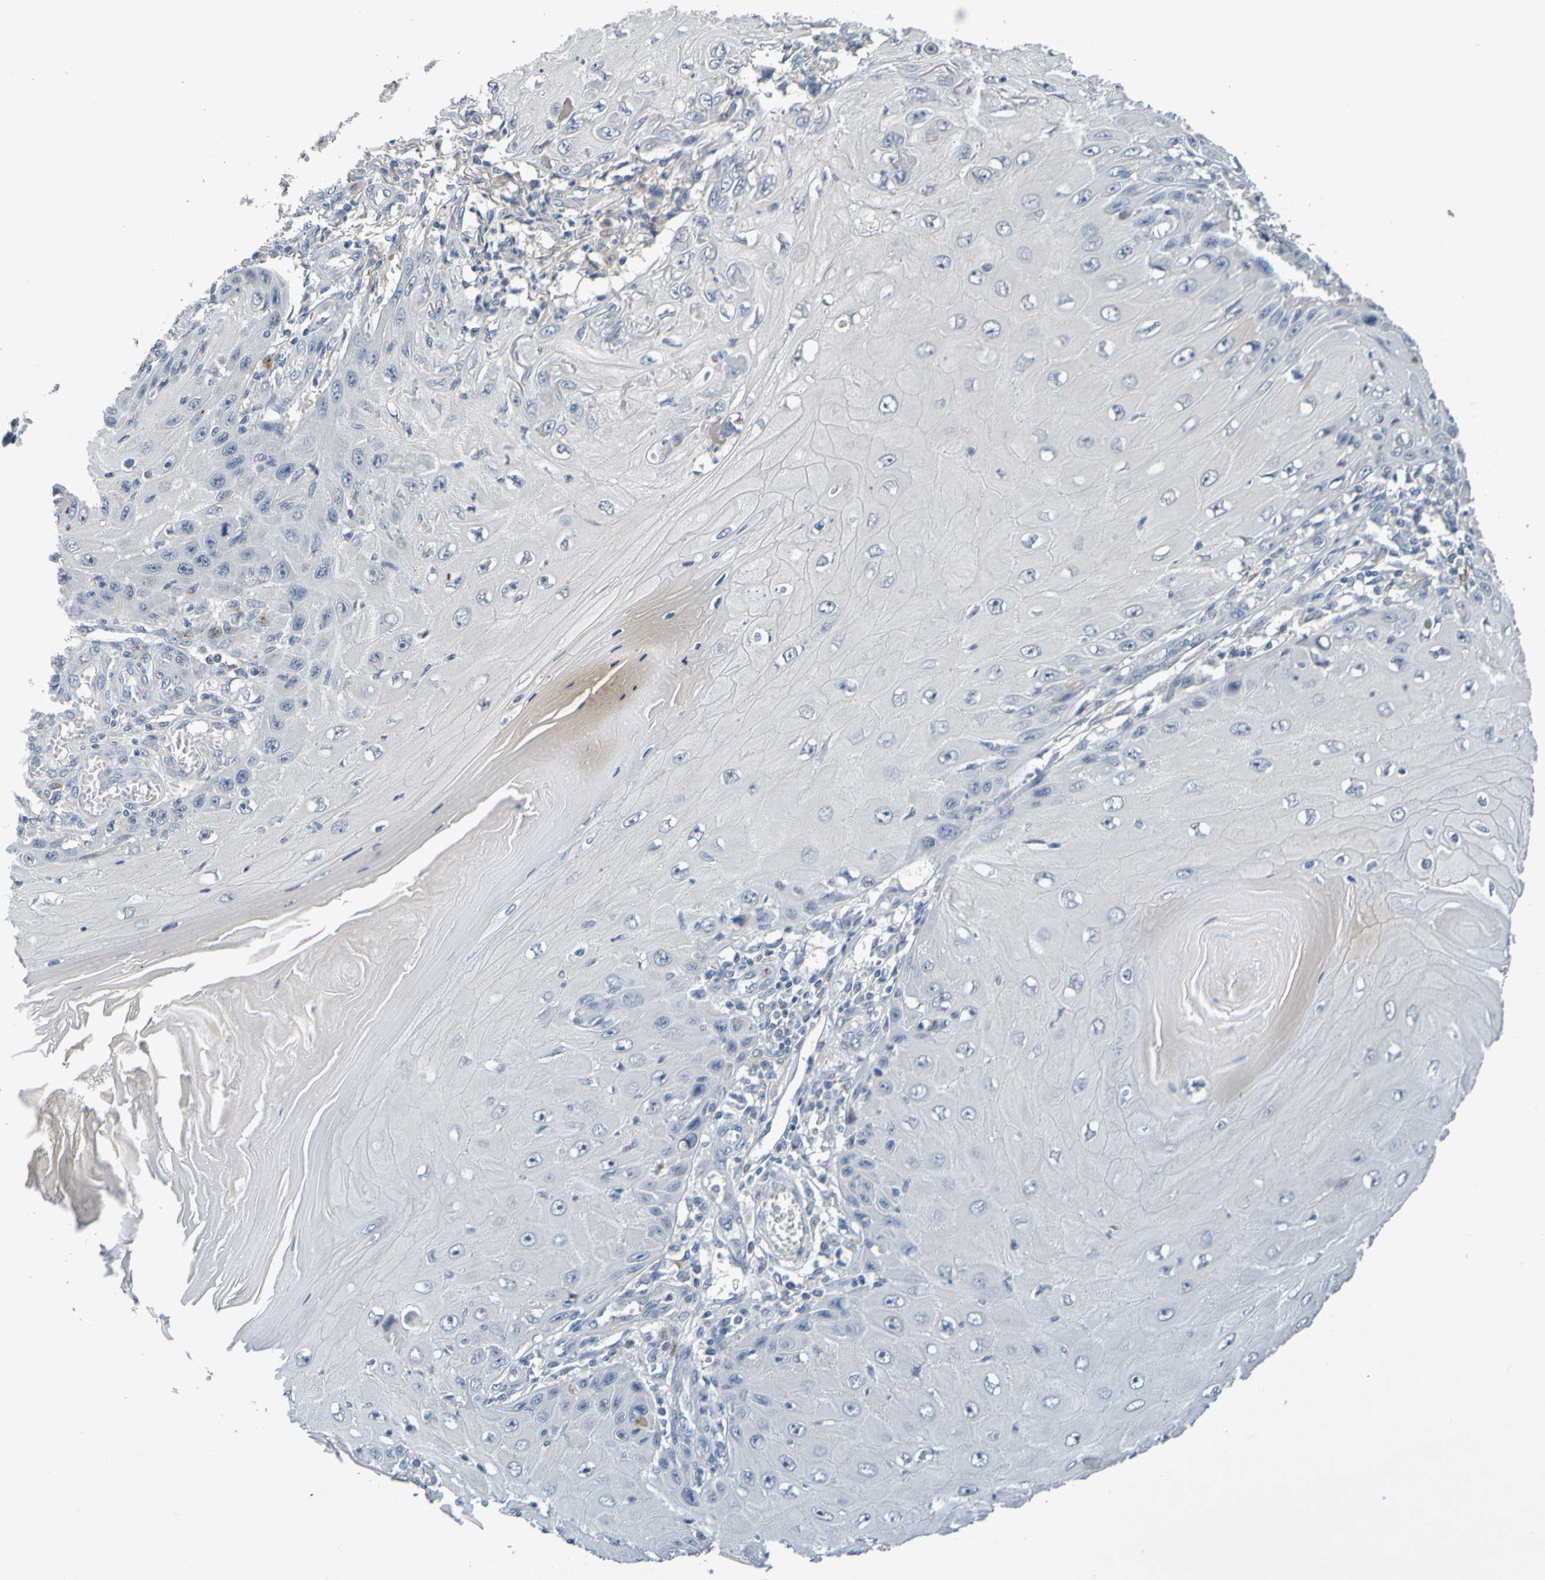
{"staining": {"intensity": "negative", "quantity": "none", "location": "none"}, "tissue": "skin cancer", "cell_type": "Tumor cells", "image_type": "cancer", "snomed": [{"axis": "morphology", "description": "Squamous cell carcinoma, NOS"}, {"axis": "topography", "description": "Skin"}], "caption": "Immunohistochemistry of human skin squamous cell carcinoma demonstrates no staining in tumor cells. (Immunohistochemistry (ihc), brightfield microscopy, high magnification).", "gene": "IL10", "patient": {"sex": "female", "age": 73}}